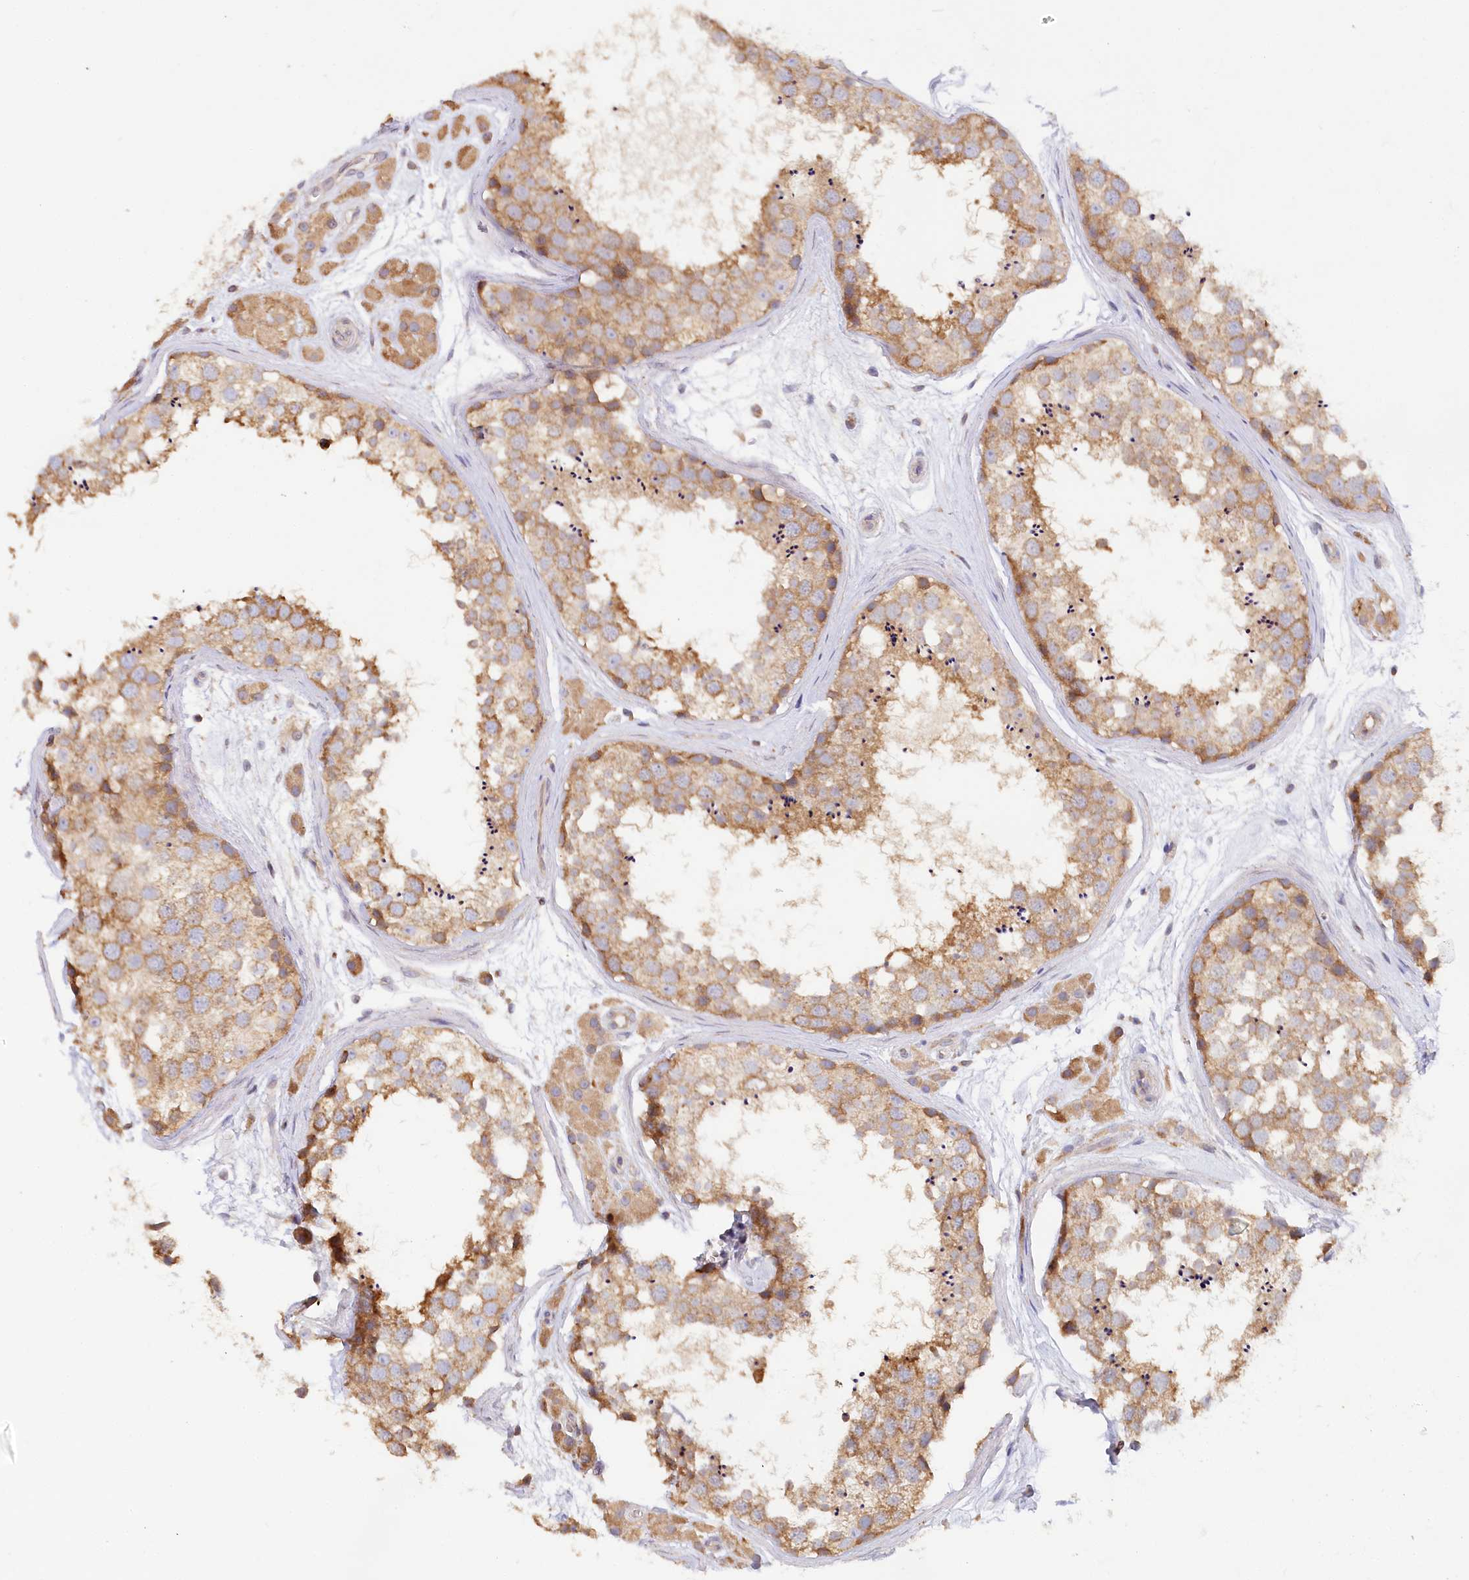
{"staining": {"intensity": "moderate", "quantity": ">75%", "location": "cytoplasmic/membranous"}, "tissue": "testis", "cell_type": "Cells in seminiferous ducts", "image_type": "normal", "snomed": [{"axis": "morphology", "description": "Normal tissue, NOS"}, {"axis": "topography", "description": "Testis"}], "caption": "A histopathology image of testis stained for a protein shows moderate cytoplasmic/membranous brown staining in cells in seminiferous ducts.", "gene": "PAIP2", "patient": {"sex": "male", "age": 56}}